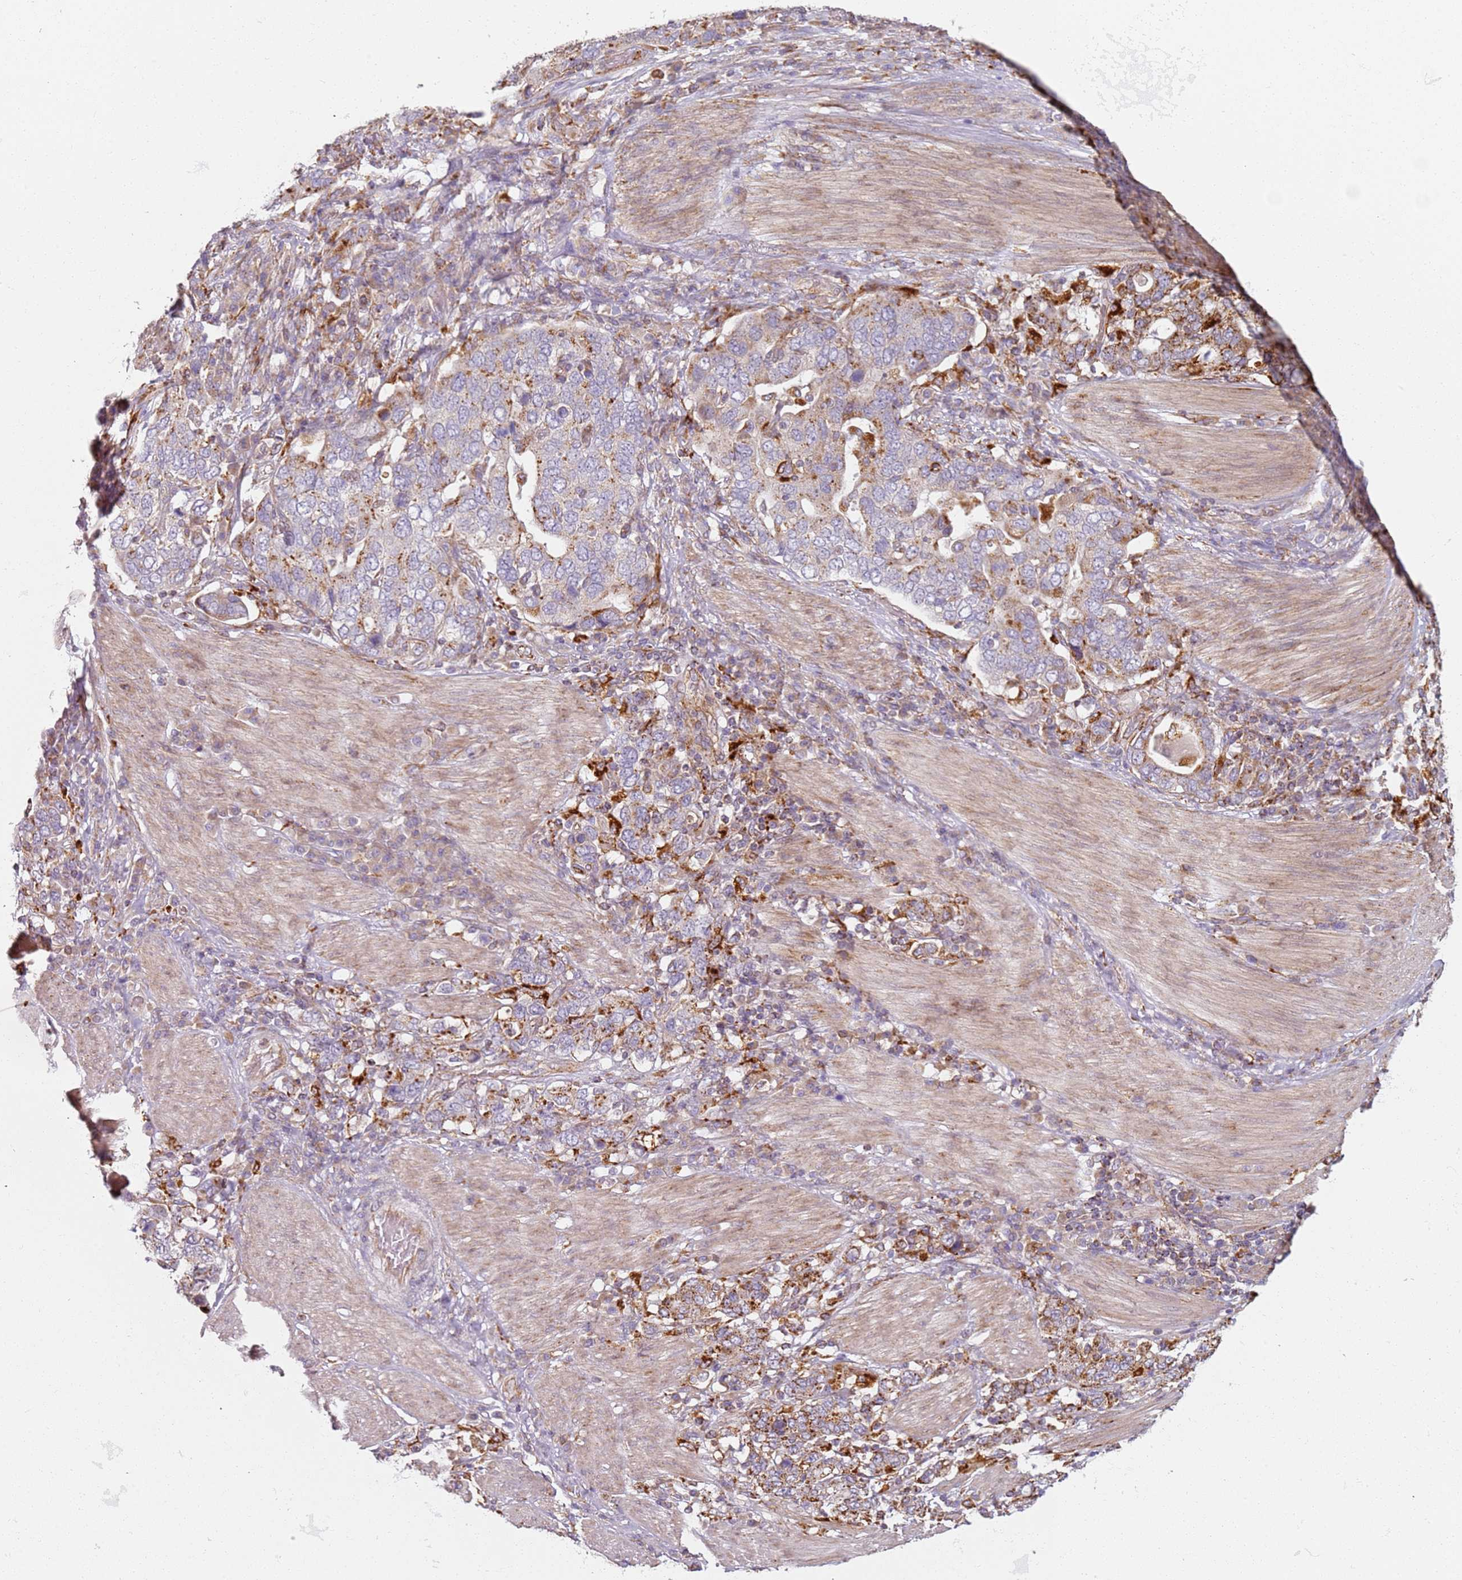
{"staining": {"intensity": "moderate", "quantity": "25%-75%", "location": "cytoplasmic/membranous"}, "tissue": "stomach cancer", "cell_type": "Tumor cells", "image_type": "cancer", "snomed": [{"axis": "morphology", "description": "Adenocarcinoma, NOS"}, {"axis": "topography", "description": "Stomach, upper"}, {"axis": "topography", "description": "Stomach"}], "caption": "This image shows stomach cancer (adenocarcinoma) stained with immunohistochemistry (IHC) to label a protein in brown. The cytoplasmic/membranous of tumor cells show moderate positivity for the protein. Nuclei are counter-stained blue.", "gene": "PROKR2", "patient": {"sex": "male", "age": 62}}